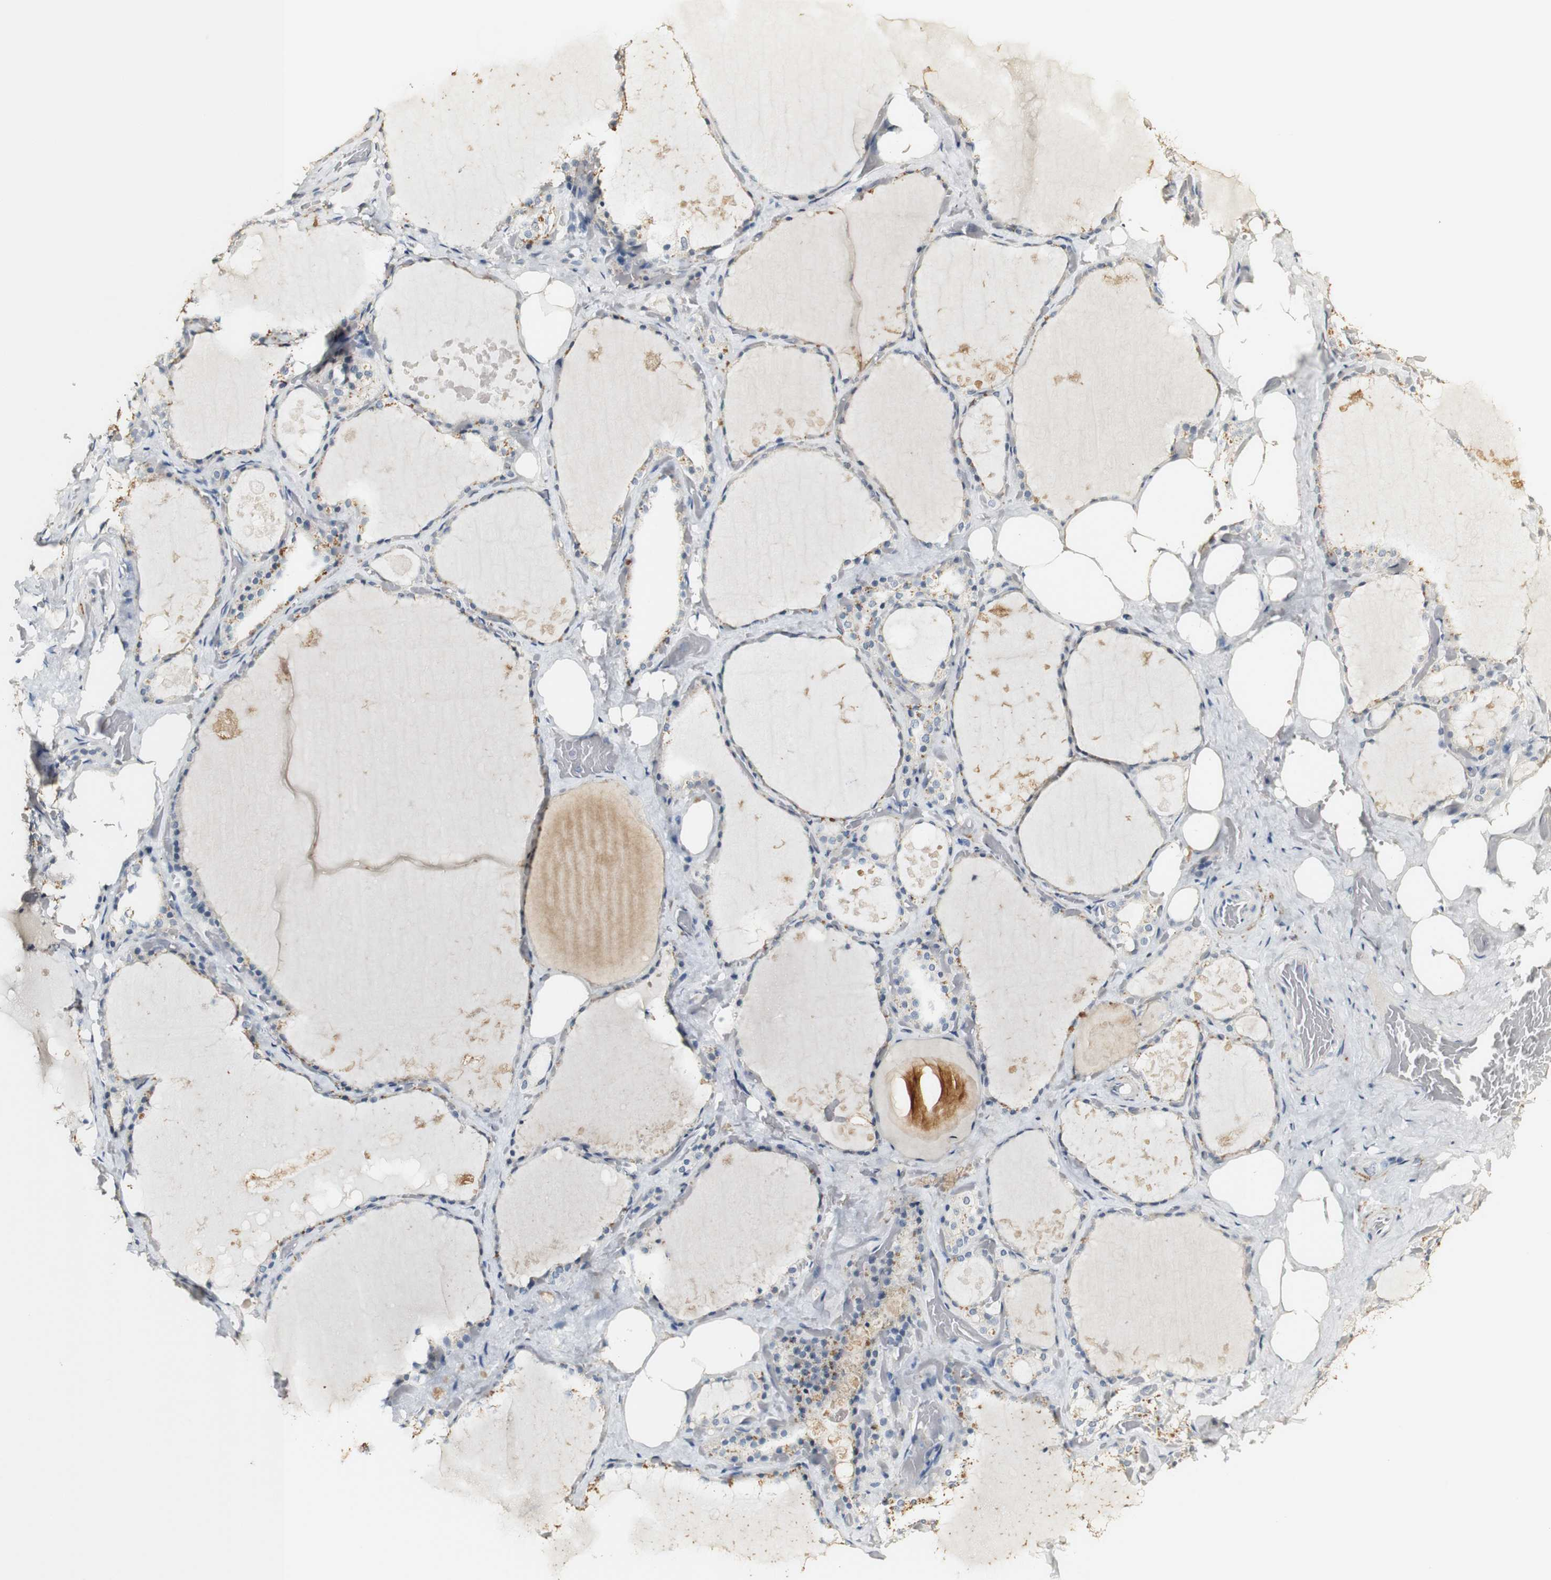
{"staining": {"intensity": "weak", "quantity": "25%-75%", "location": "cytoplasmic/membranous"}, "tissue": "thyroid gland", "cell_type": "Glandular cells", "image_type": "normal", "snomed": [{"axis": "morphology", "description": "Normal tissue, NOS"}, {"axis": "topography", "description": "Thyroid gland"}], "caption": "Immunohistochemical staining of normal thyroid gland displays weak cytoplasmic/membranous protein positivity in about 25%-75% of glandular cells.", "gene": "SYT7", "patient": {"sex": "male", "age": 61}}